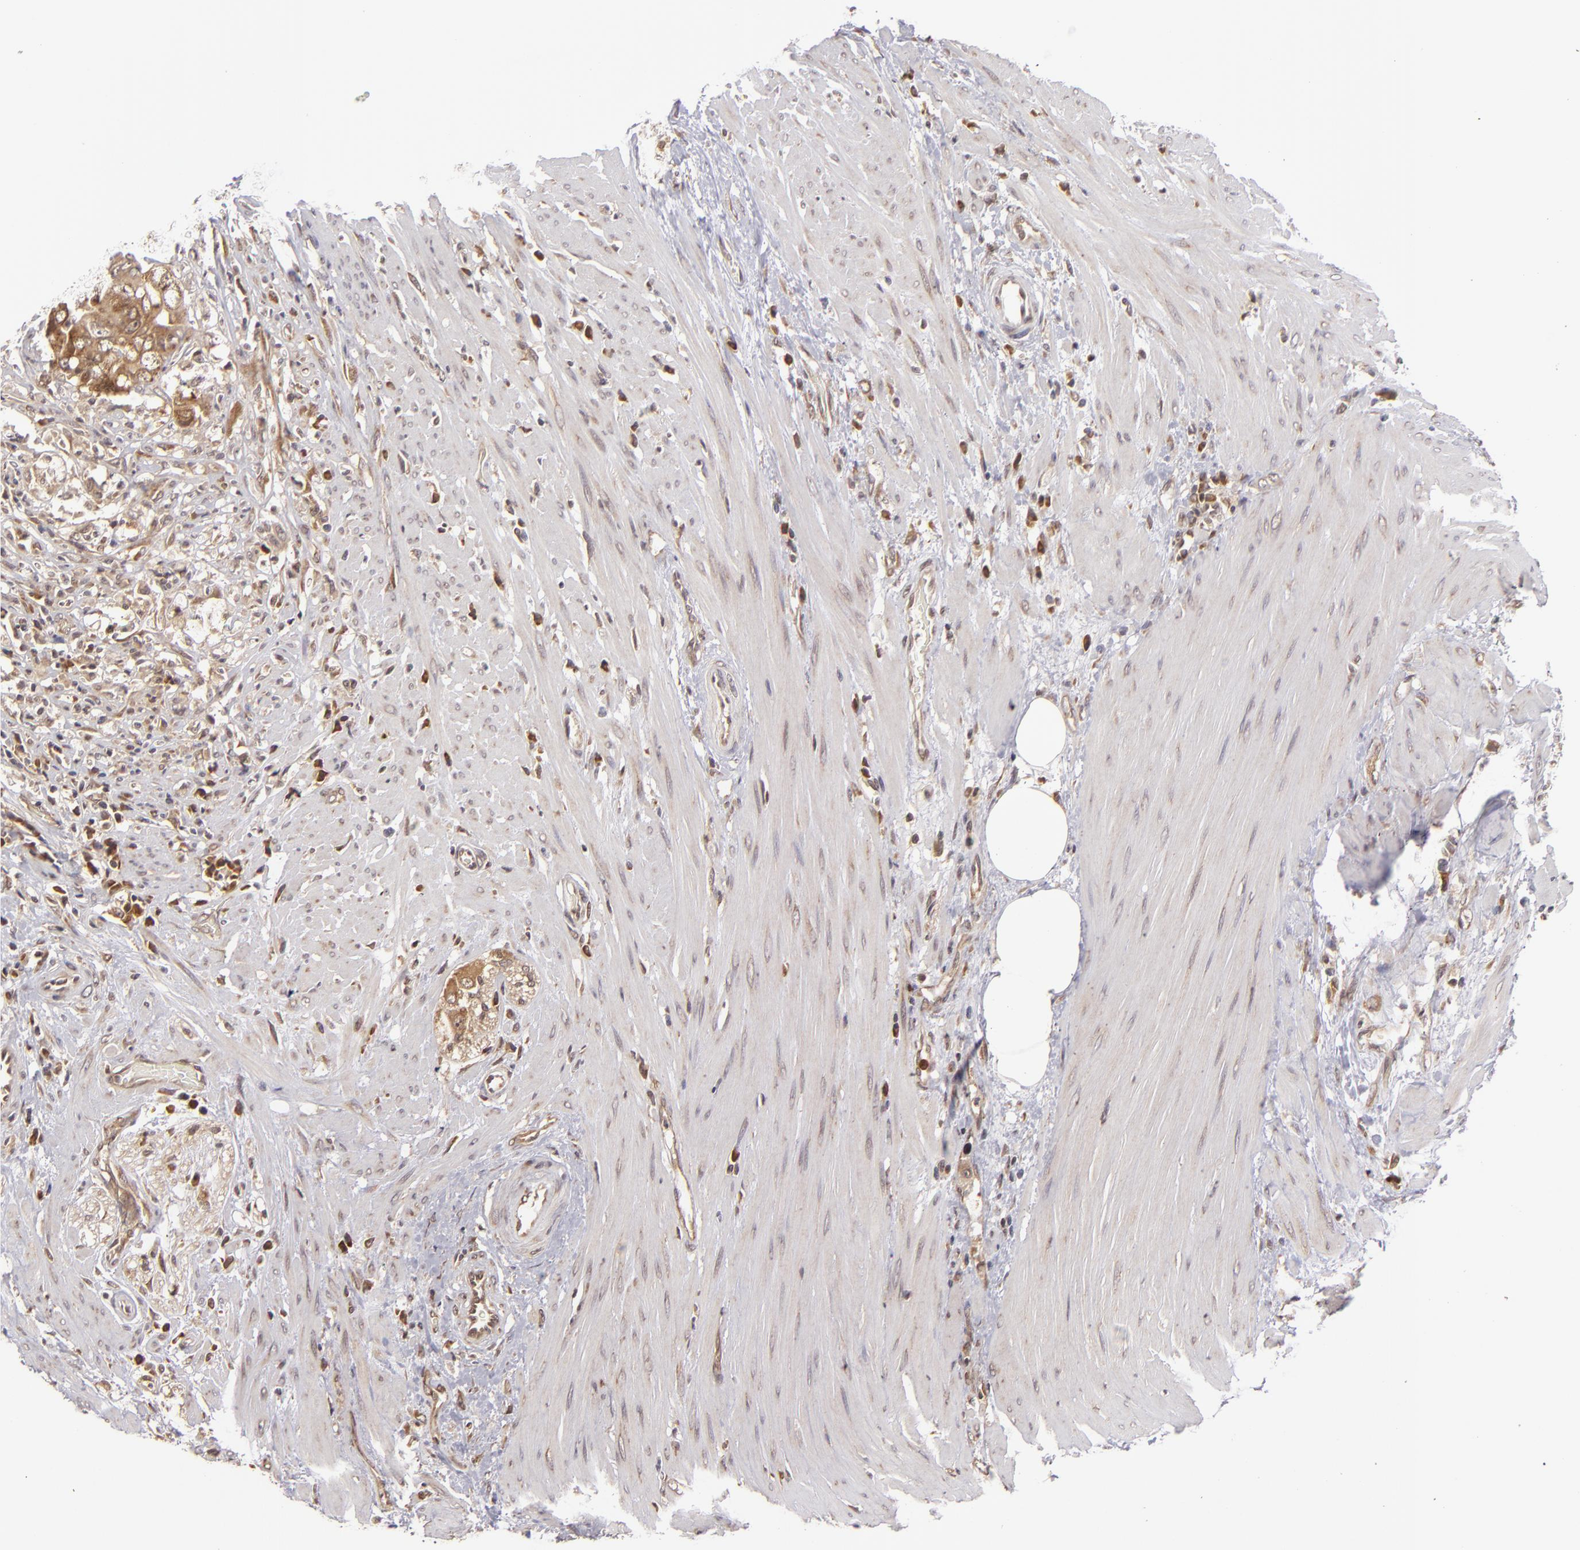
{"staining": {"intensity": "weak", "quantity": "25%-75%", "location": "cytoplasmic/membranous"}, "tissue": "colorectal cancer", "cell_type": "Tumor cells", "image_type": "cancer", "snomed": [{"axis": "morphology", "description": "Adenocarcinoma, NOS"}, {"axis": "topography", "description": "Rectum"}], "caption": "Immunohistochemistry (IHC) of colorectal adenocarcinoma exhibits low levels of weak cytoplasmic/membranous expression in approximately 25%-75% of tumor cells.", "gene": "MAPK3", "patient": {"sex": "male", "age": 53}}